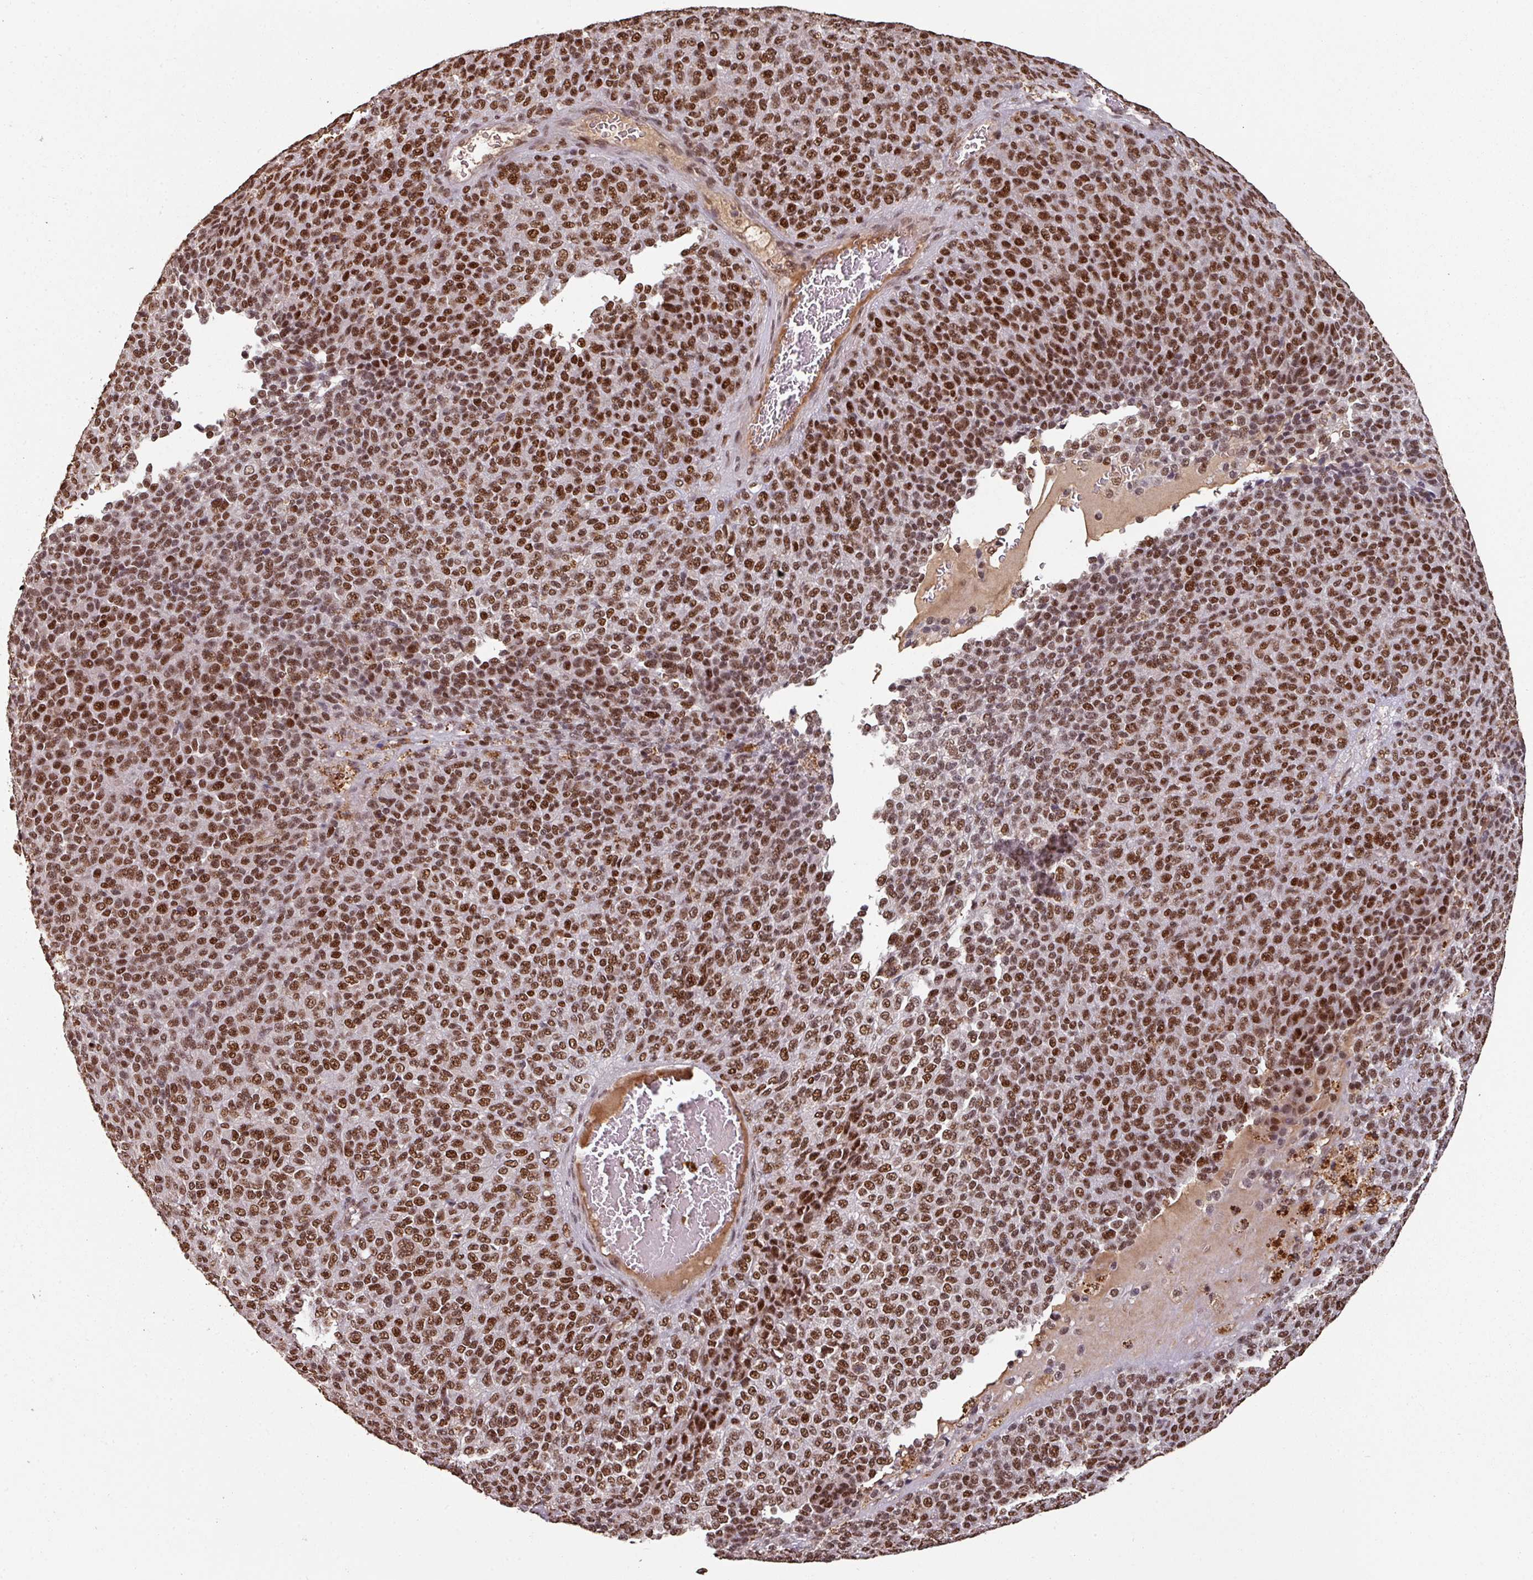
{"staining": {"intensity": "strong", "quantity": ">75%", "location": "nuclear"}, "tissue": "melanoma", "cell_type": "Tumor cells", "image_type": "cancer", "snomed": [{"axis": "morphology", "description": "Malignant melanoma, Metastatic site"}, {"axis": "topography", "description": "Brain"}], "caption": "High-magnification brightfield microscopy of malignant melanoma (metastatic site) stained with DAB (brown) and counterstained with hematoxylin (blue). tumor cells exhibit strong nuclear staining is seen in about>75% of cells.", "gene": "POLD1", "patient": {"sex": "female", "age": 56}}